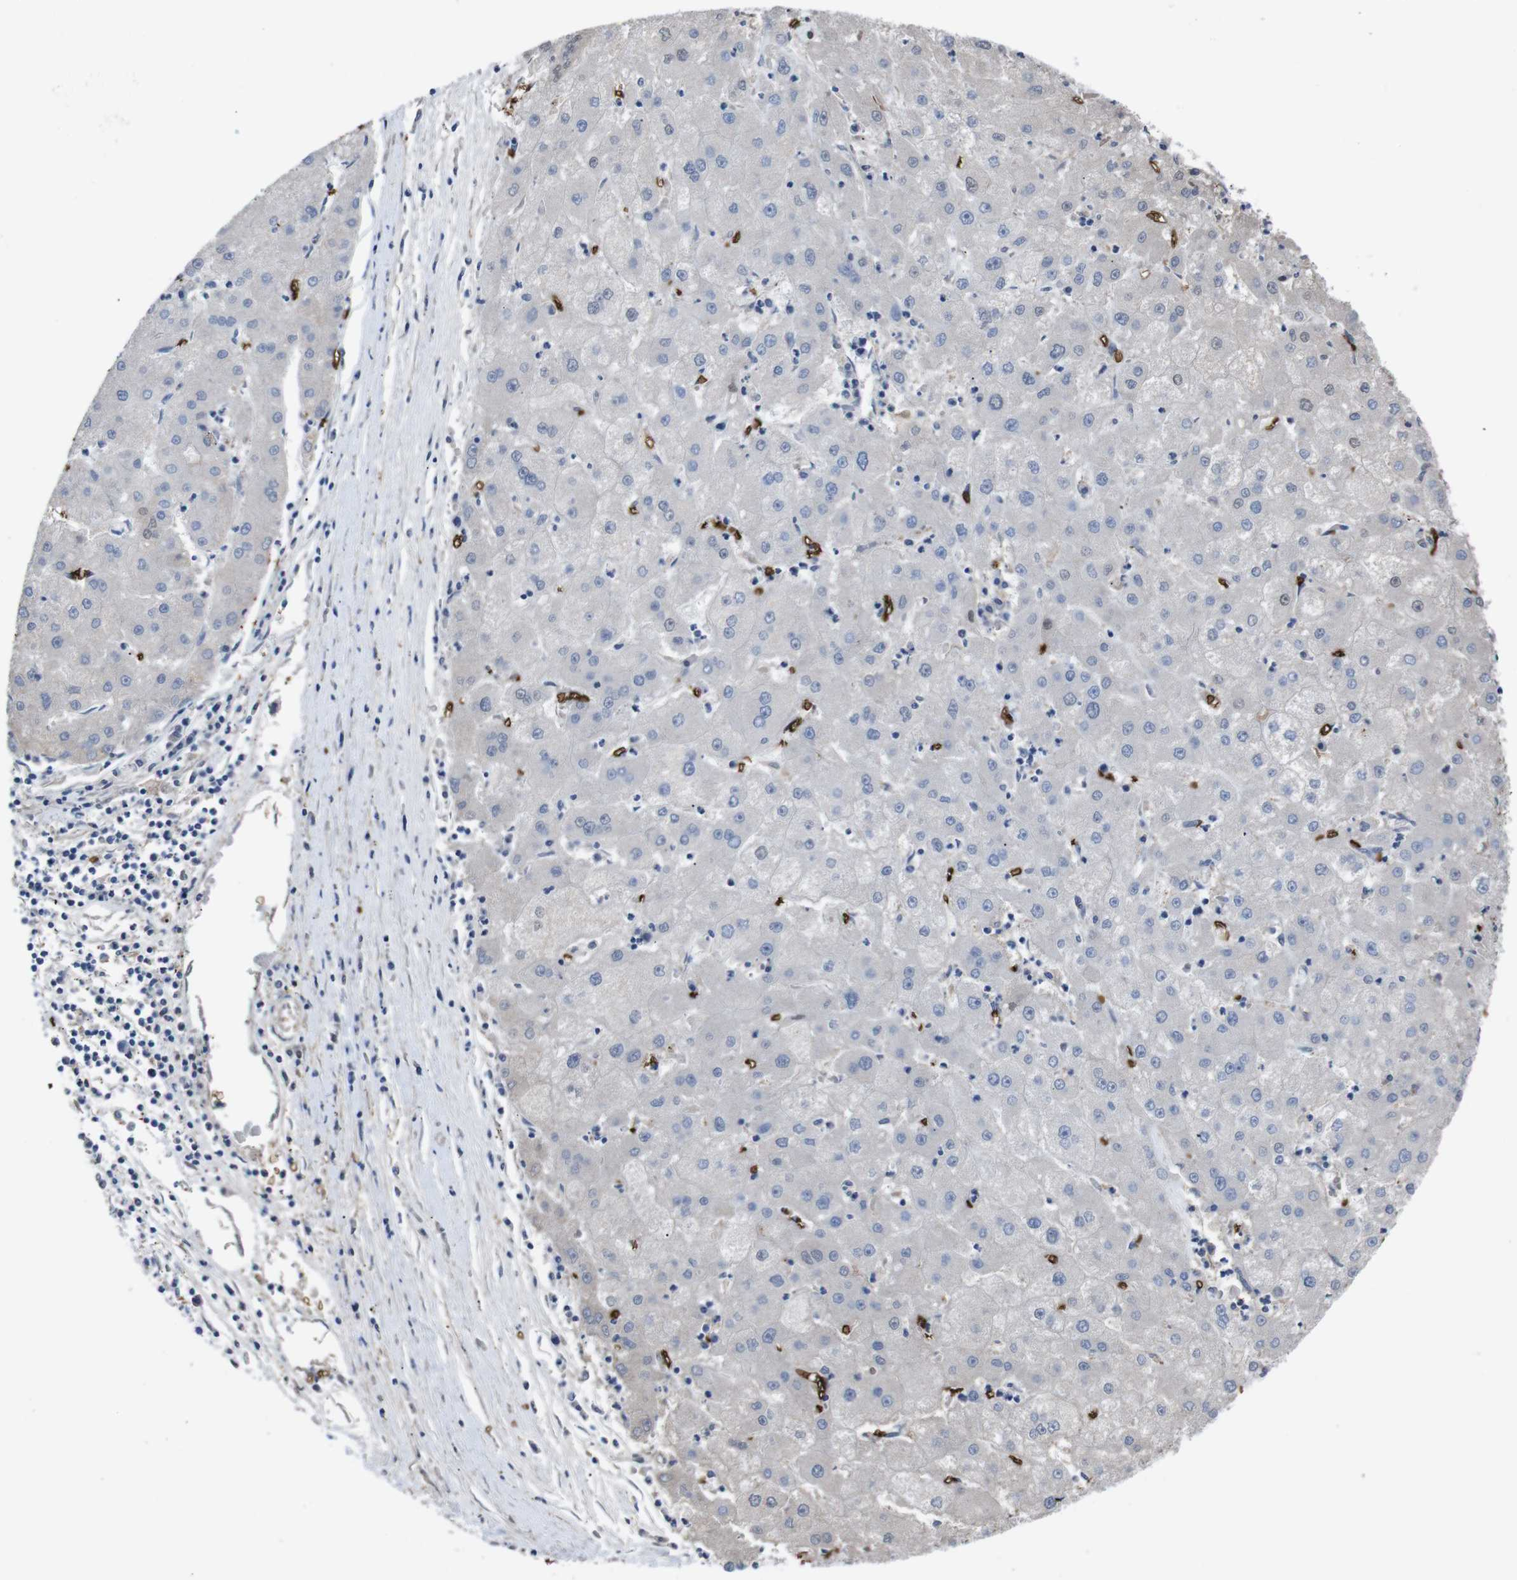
{"staining": {"intensity": "negative", "quantity": "none", "location": "none"}, "tissue": "liver cancer", "cell_type": "Tumor cells", "image_type": "cancer", "snomed": [{"axis": "morphology", "description": "Carcinoma, Hepatocellular, NOS"}, {"axis": "topography", "description": "Liver"}], "caption": "Immunohistochemistry of liver cancer exhibits no staining in tumor cells.", "gene": "SPTB", "patient": {"sex": "male", "age": 72}}